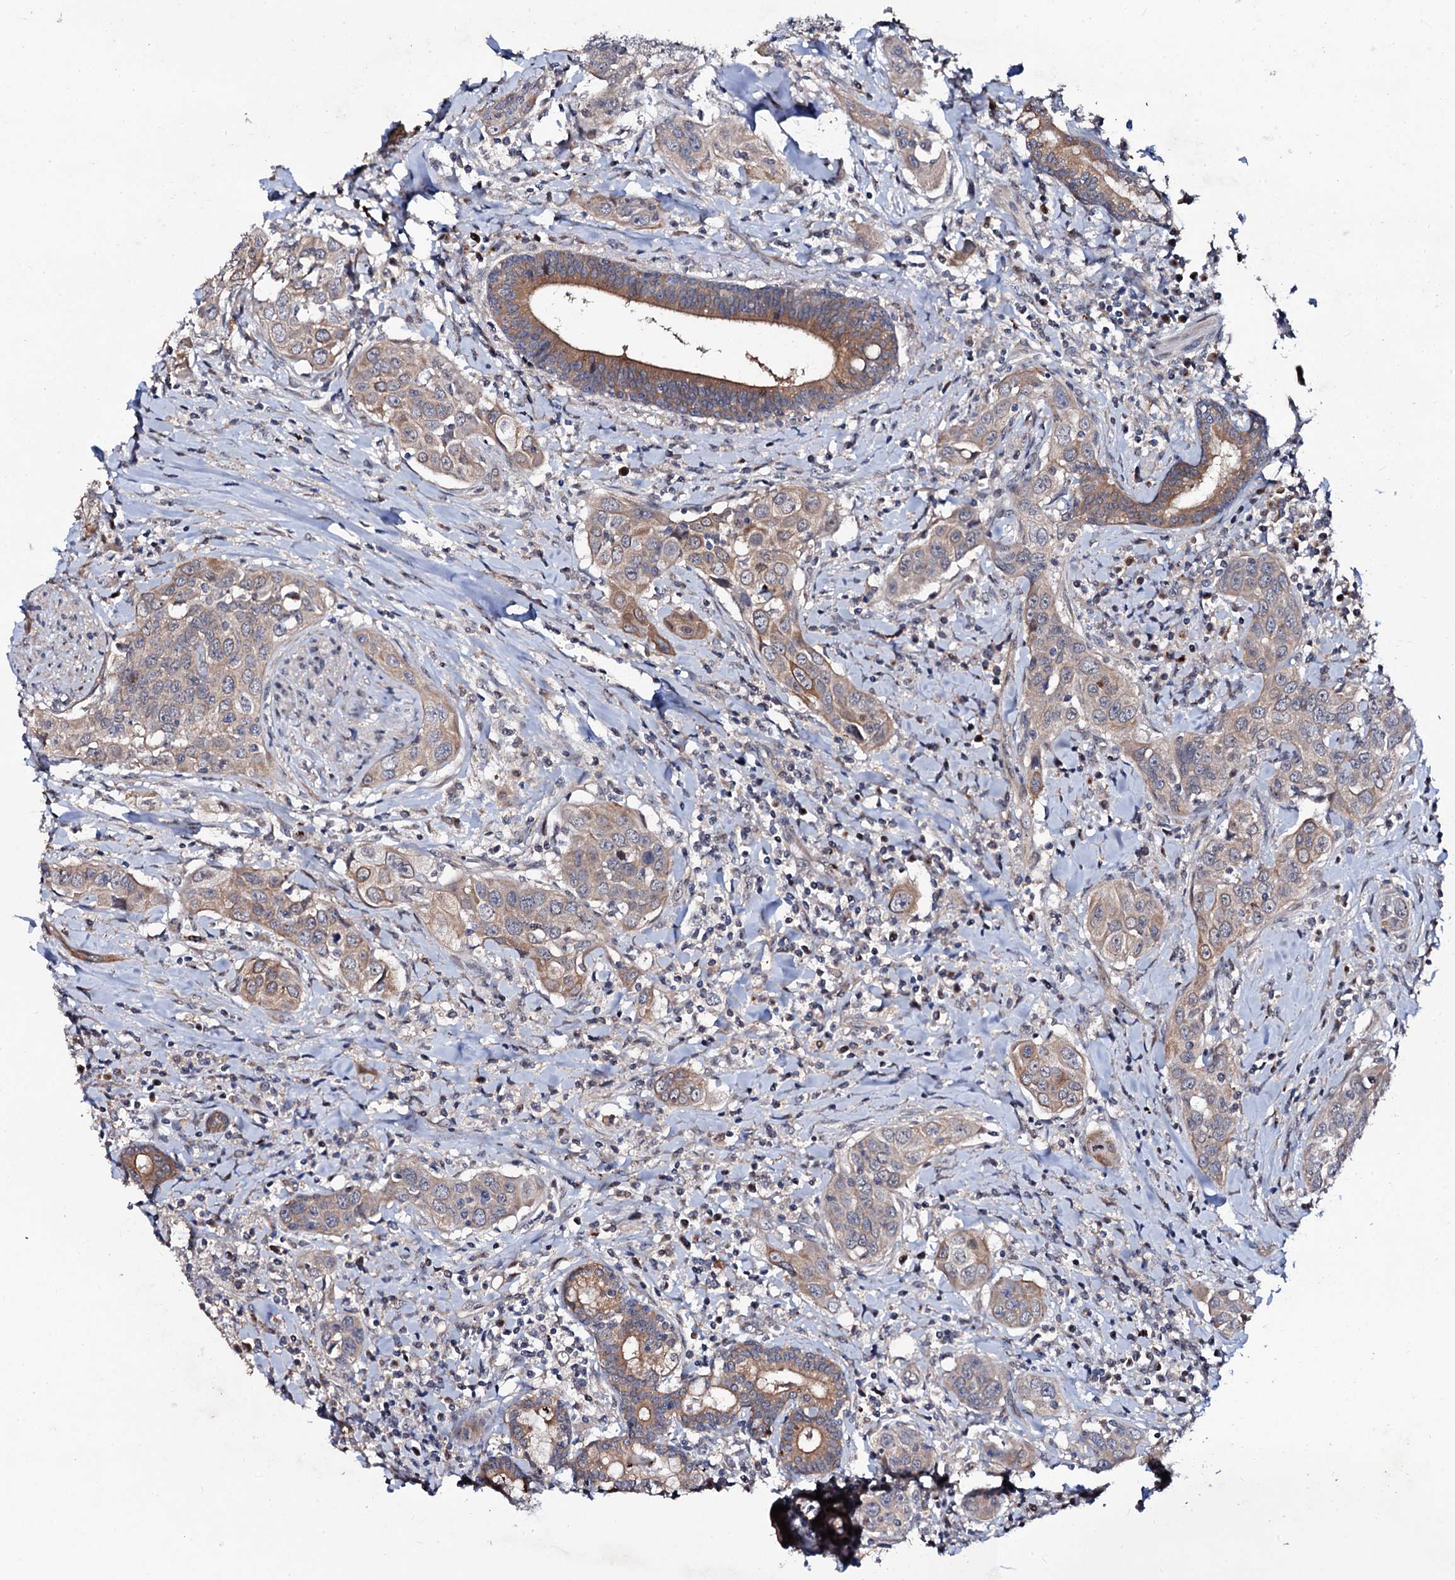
{"staining": {"intensity": "moderate", "quantity": "<25%", "location": "cytoplasmic/membranous"}, "tissue": "head and neck cancer", "cell_type": "Tumor cells", "image_type": "cancer", "snomed": [{"axis": "morphology", "description": "Squamous cell carcinoma, NOS"}, {"axis": "topography", "description": "Oral tissue"}, {"axis": "topography", "description": "Head-Neck"}], "caption": "Head and neck squamous cell carcinoma stained with IHC exhibits moderate cytoplasmic/membranous staining in approximately <25% of tumor cells.", "gene": "COG6", "patient": {"sex": "female", "age": 50}}